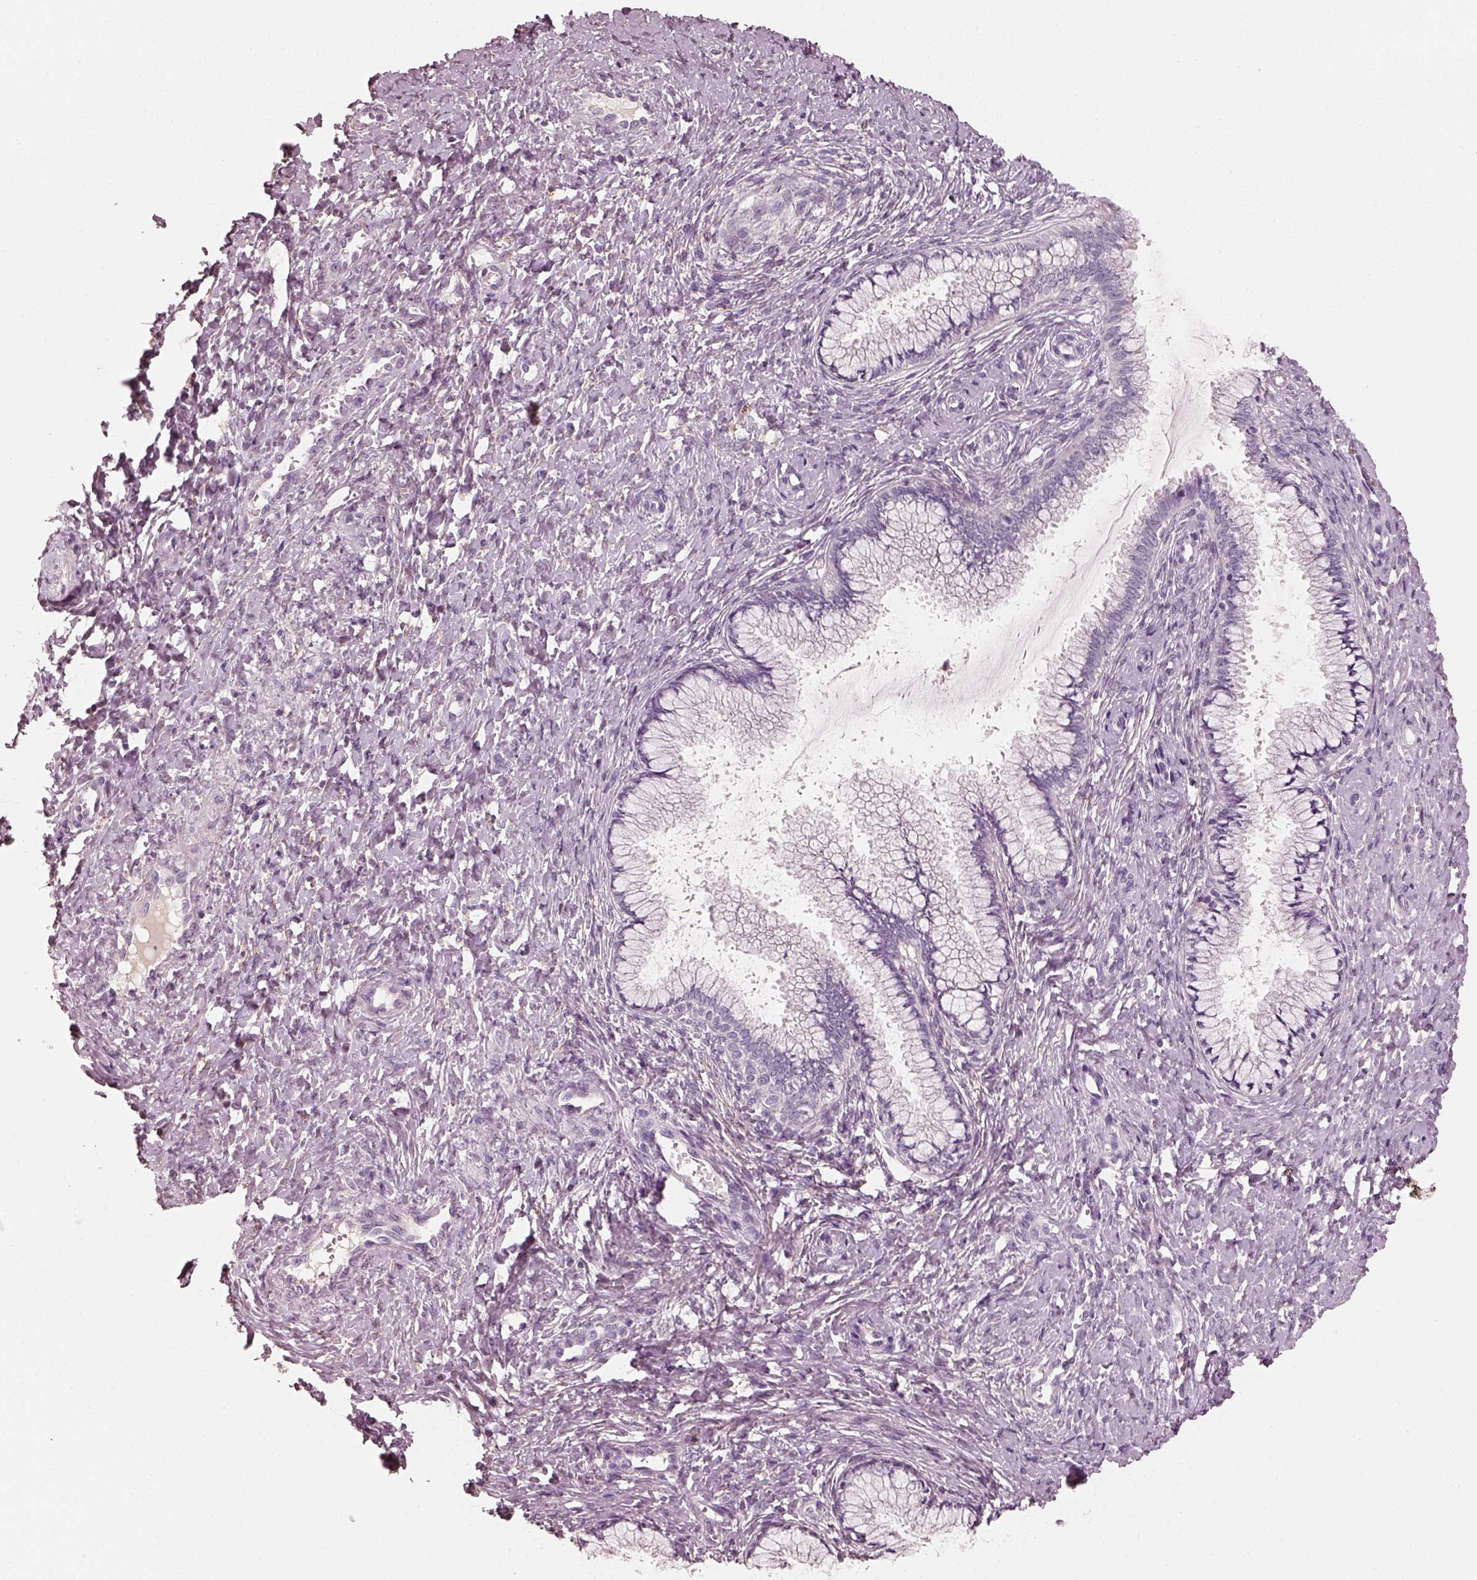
{"staining": {"intensity": "negative", "quantity": "none", "location": "none"}, "tissue": "cervix", "cell_type": "Glandular cells", "image_type": "normal", "snomed": [{"axis": "morphology", "description": "Normal tissue, NOS"}, {"axis": "topography", "description": "Cervix"}], "caption": "The immunohistochemistry micrograph has no significant expression in glandular cells of cervix.", "gene": "RS1", "patient": {"sex": "female", "age": 37}}